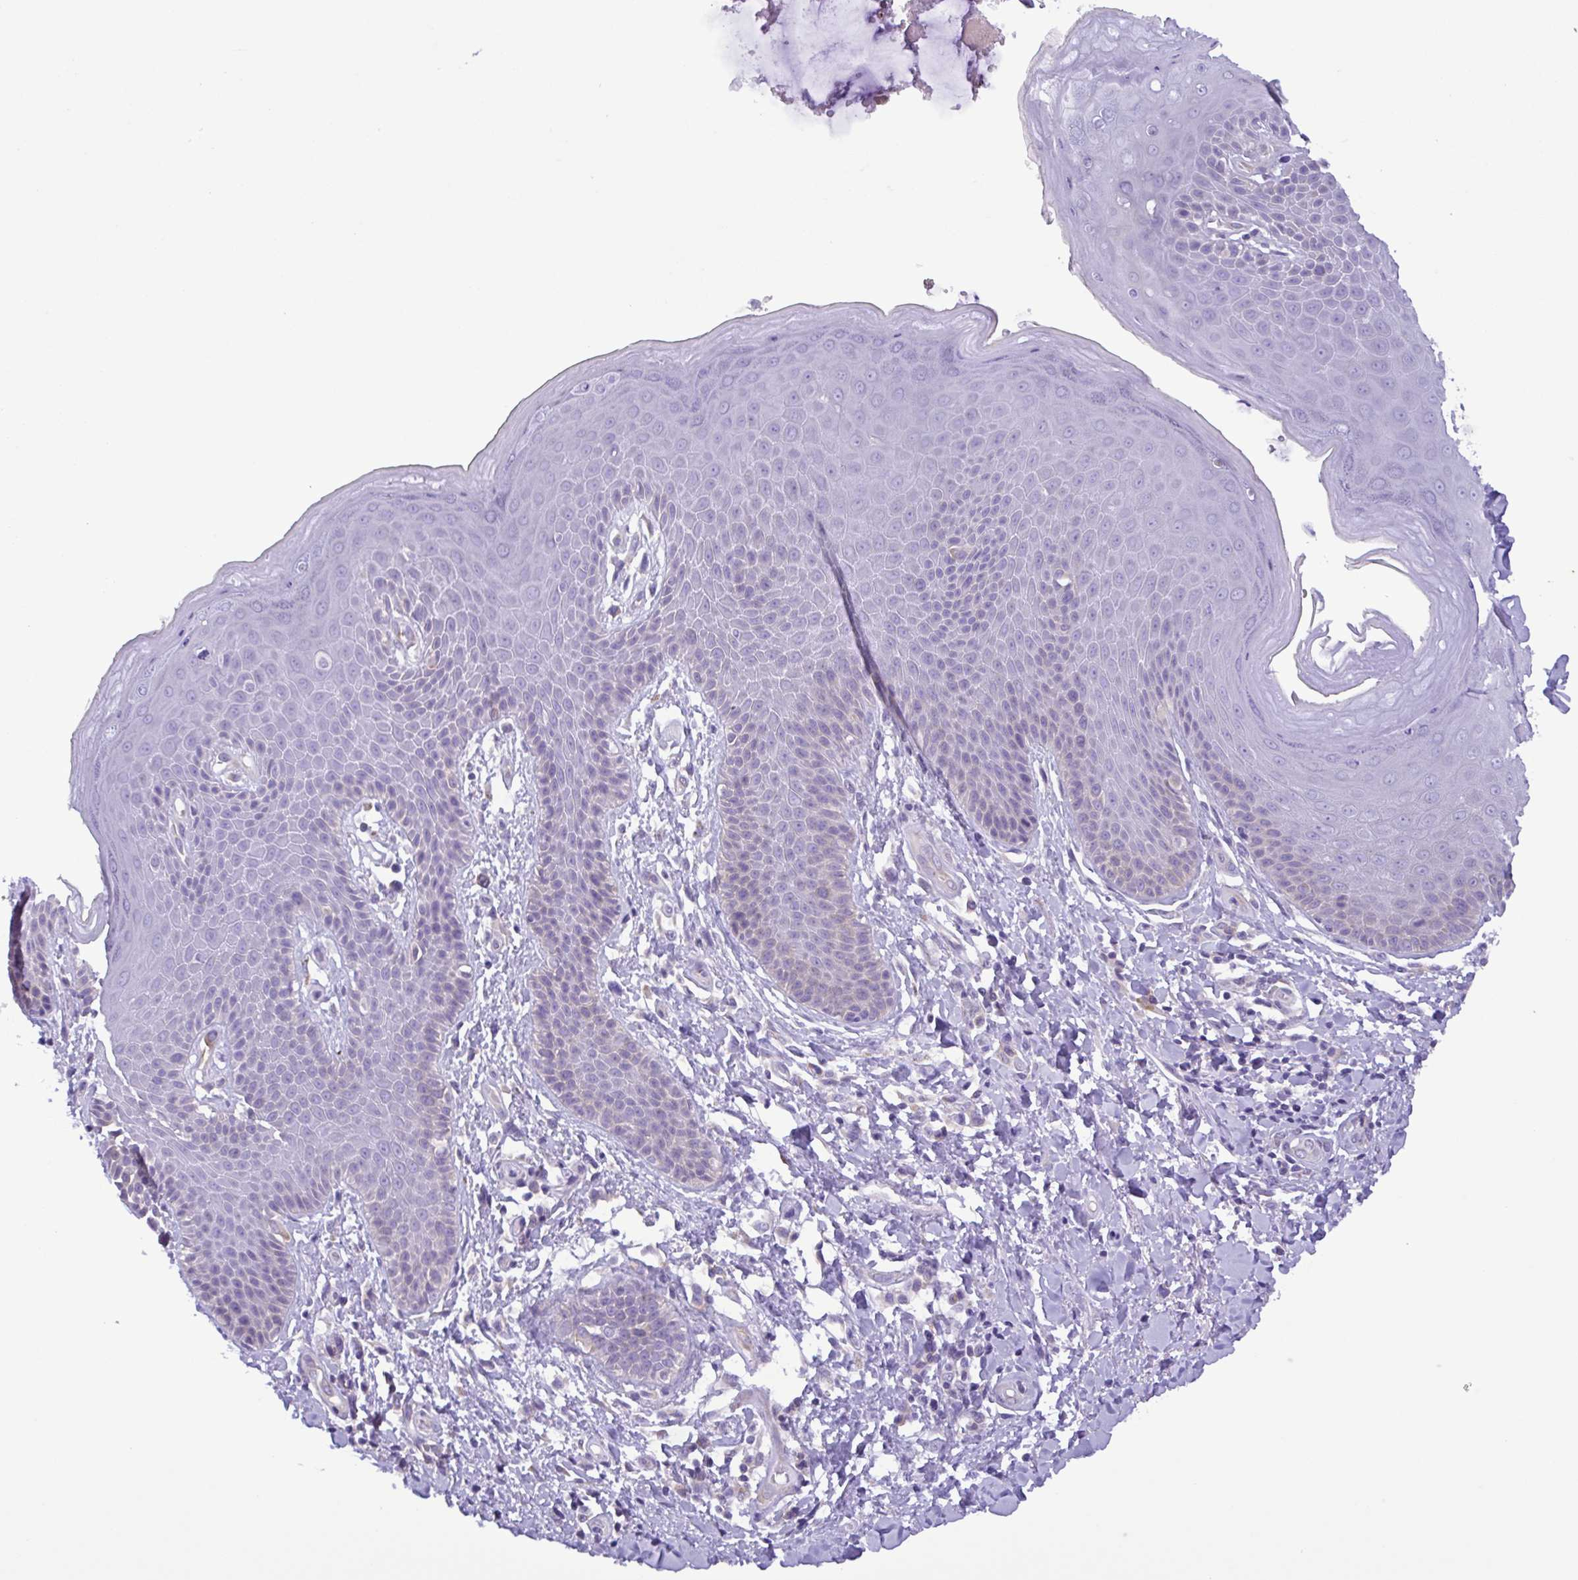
{"staining": {"intensity": "negative", "quantity": "none", "location": "none"}, "tissue": "skin", "cell_type": "Epidermal cells", "image_type": "normal", "snomed": [{"axis": "morphology", "description": "Normal tissue, NOS"}, {"axis": "topography", "description": "Anal"}, {"axis": "topography", "description": "Peripheral nerve tissue"}], "caption": "Immunohistochemistry of unremarkable human skin reveals no staining in epidermal cells.", "gene": "TNNI3", "patient": {"sex": "male", "age": 51}}